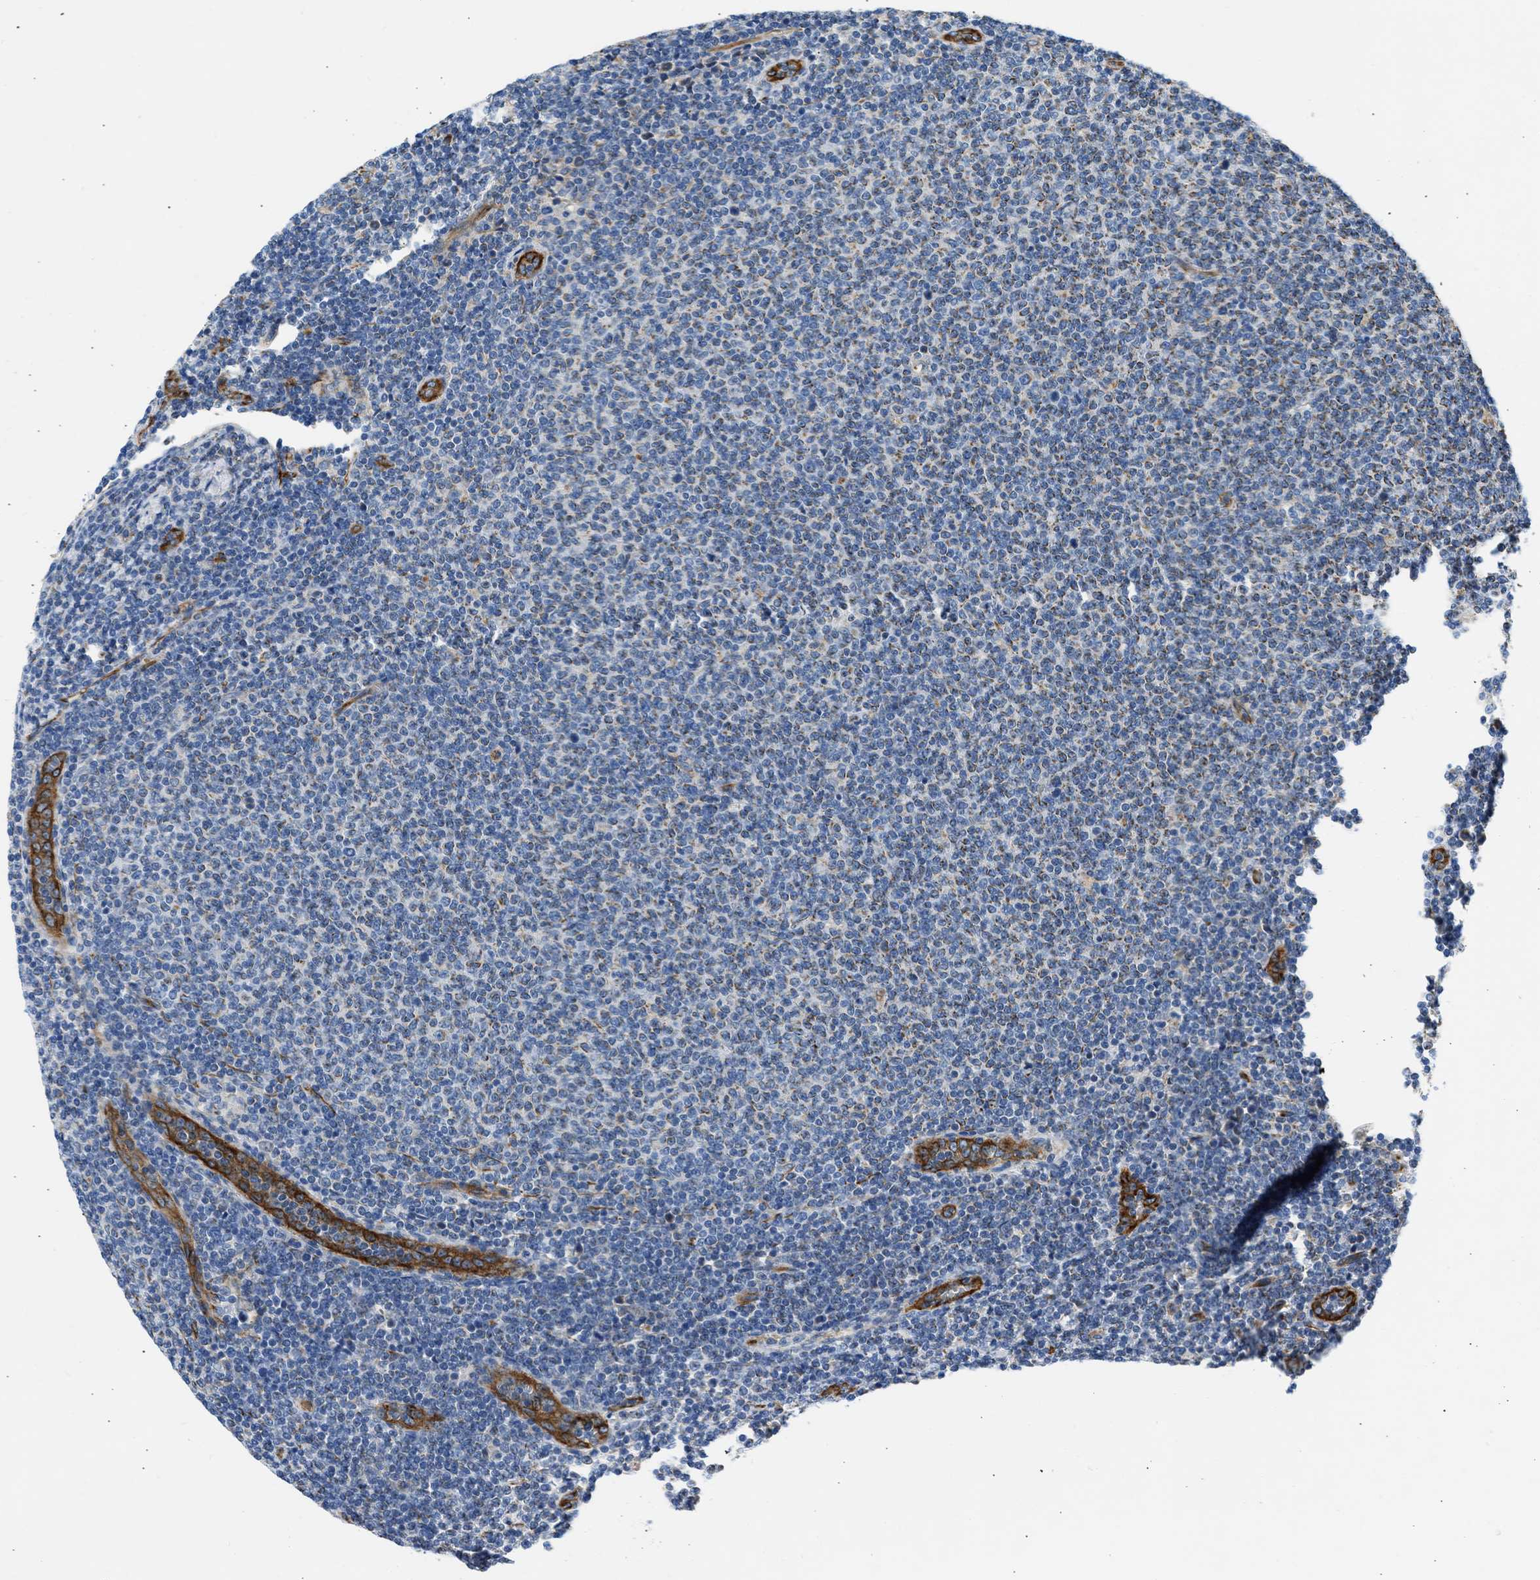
{"staining": {"intensity": "weak", "quantity": "25%-75%", "location": "cytoplasmic/membranous"}, "tissue": "lymphoma", "cell_type": "Tumor cells", "image_type": "cancer", "snomed": [{"axis": "morphology", "description": "Malignant lymphoma, non-Hodgkin's type, Low grade"}, {"axis": "topography", "description": "Lymph node"}], "caption": "Low-grade malignant lymphoma, non-Hodgkin's type tissue demonstrates weak cytoplasmic/membranous staining in approximately 25%-75% of tumor cells, visualized by immunohistochemistry.", "gene": "ULK4", "patient": {"sex": "male", "age": 66}}